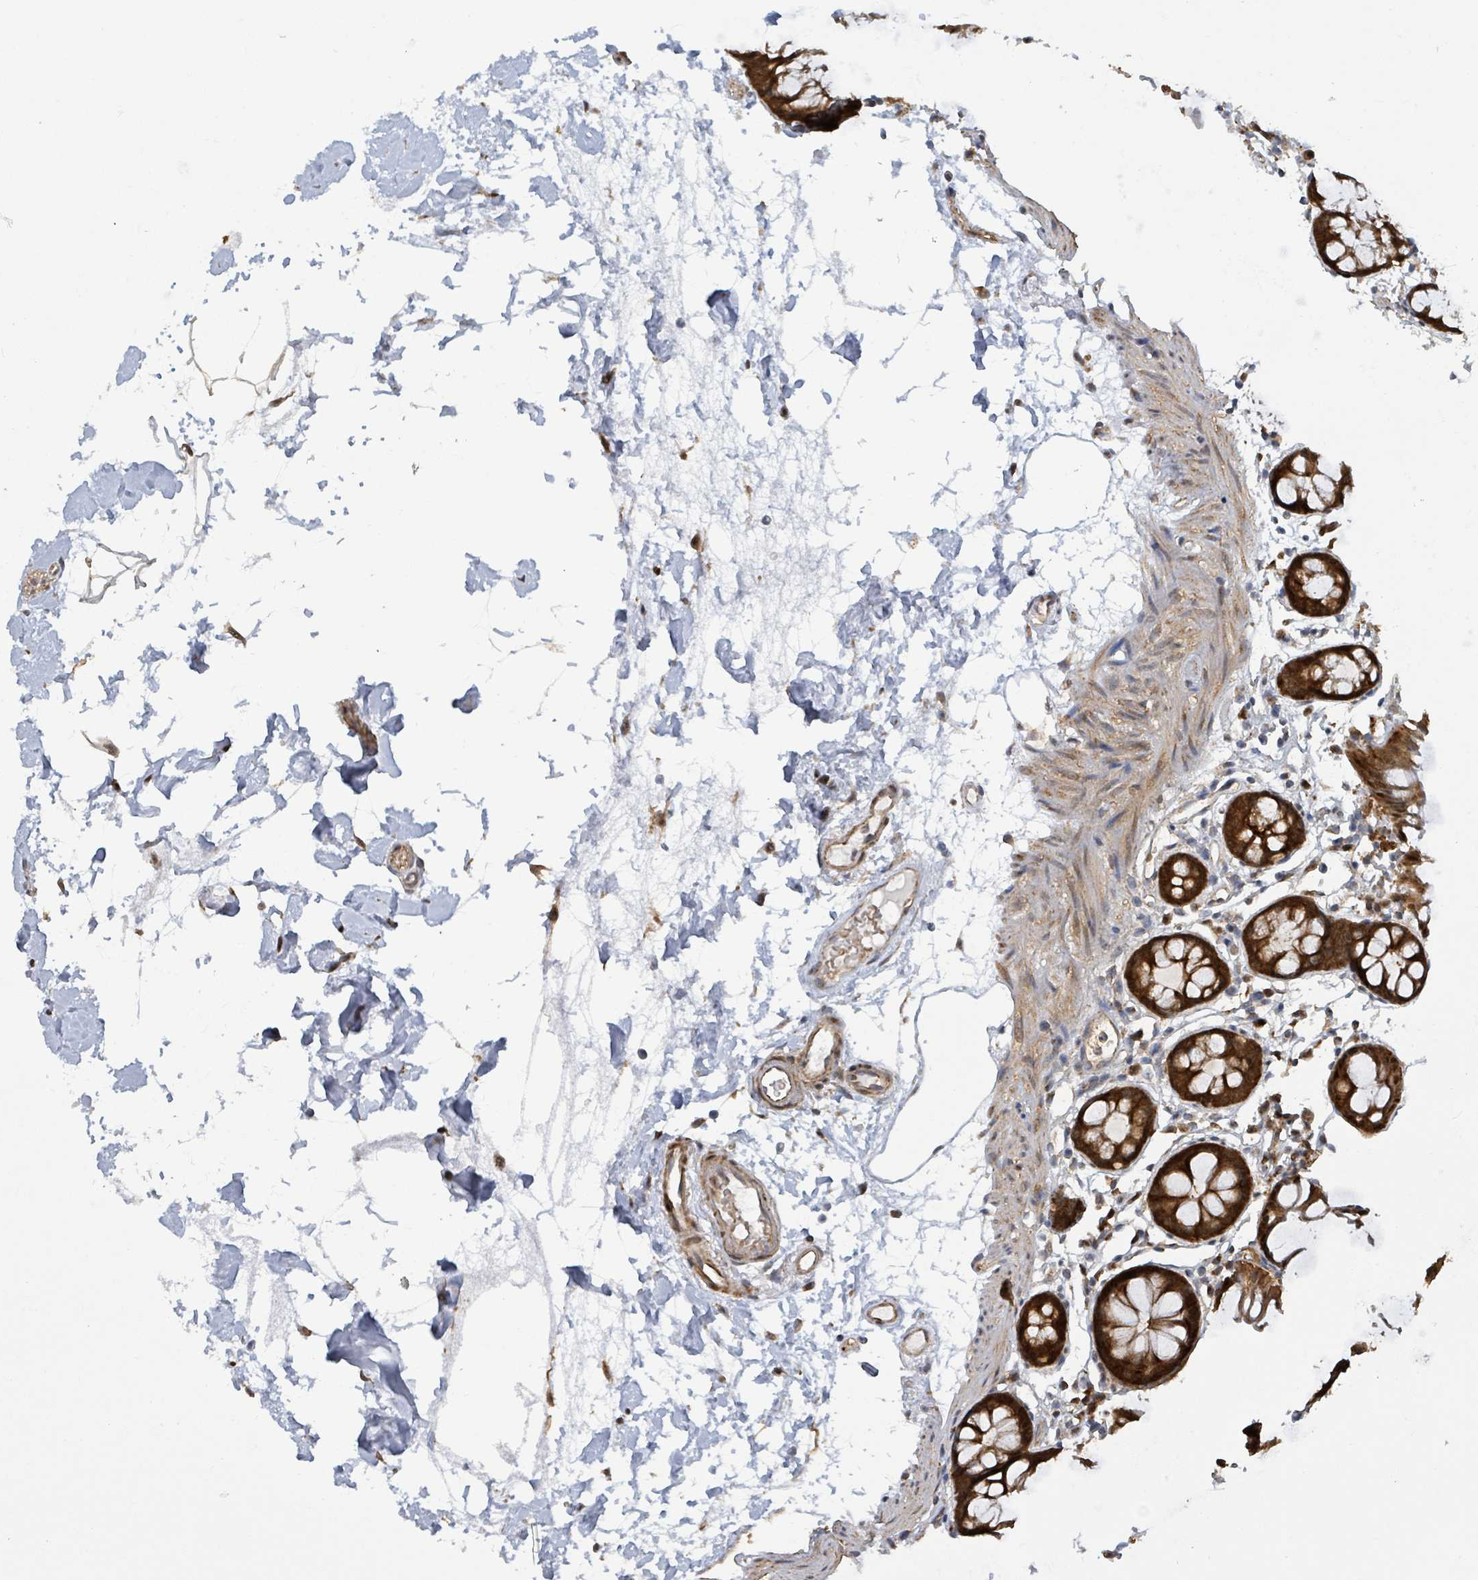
{"staining": {"intensity": "moderate", "quantity": ">75%", "location": "cytoplasmic/membranous"}, "tissue": "colon", "cell_type": "Endothelial cells", "image_type": "normal", "snomed": [{"axis": "morphology", "description": "Normal tissue, NOS"}, {"axis": "topography", "description": "Colon"}], "caption": "Colon stained for a protein (brown) demonstrates moderate cytoplasmic/membranous positive expression in approximately >75% of endothelial cells.", "gene": "PSMB7", "patient": {"sex": "female", "age": 84}}